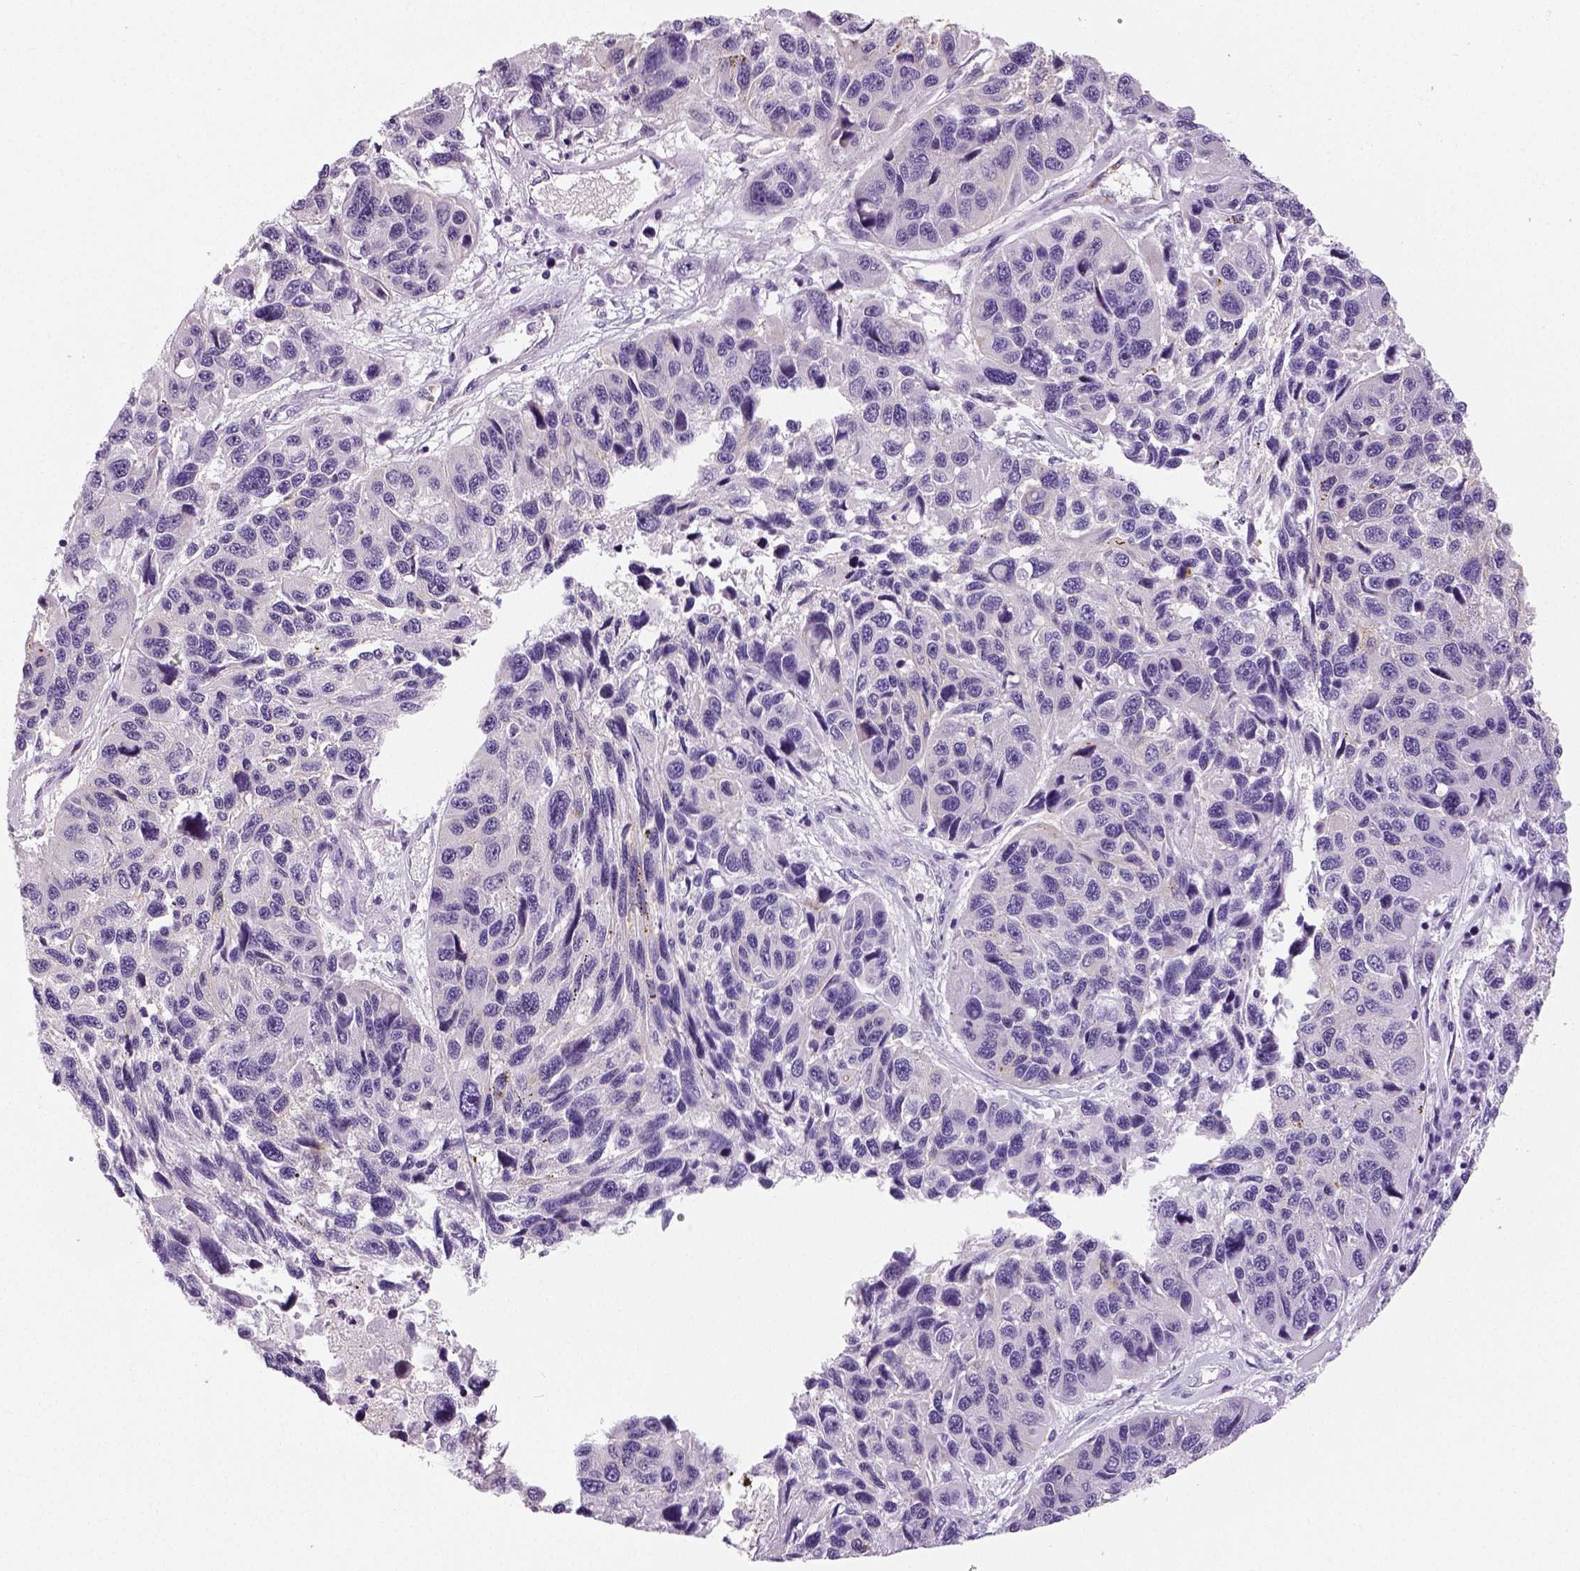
{"staining": {"intensity": "negative", "quantity": "none", "location": "none"}, "tissue": "melanoma", "cell_type": "Tumor cells", "image_type": "cancer", "snomed": [{"axis": "morphology", "description": "Malignant melanoma, NOS"}, {"axis": "topography", "description": "Skin"}], "caption": "Immunohistochemistry of human malignant melanoma demonstrates no staining in tumor cells.", "gene": "TSPAN7", "patient": {"sex": "male", "age": 53}}